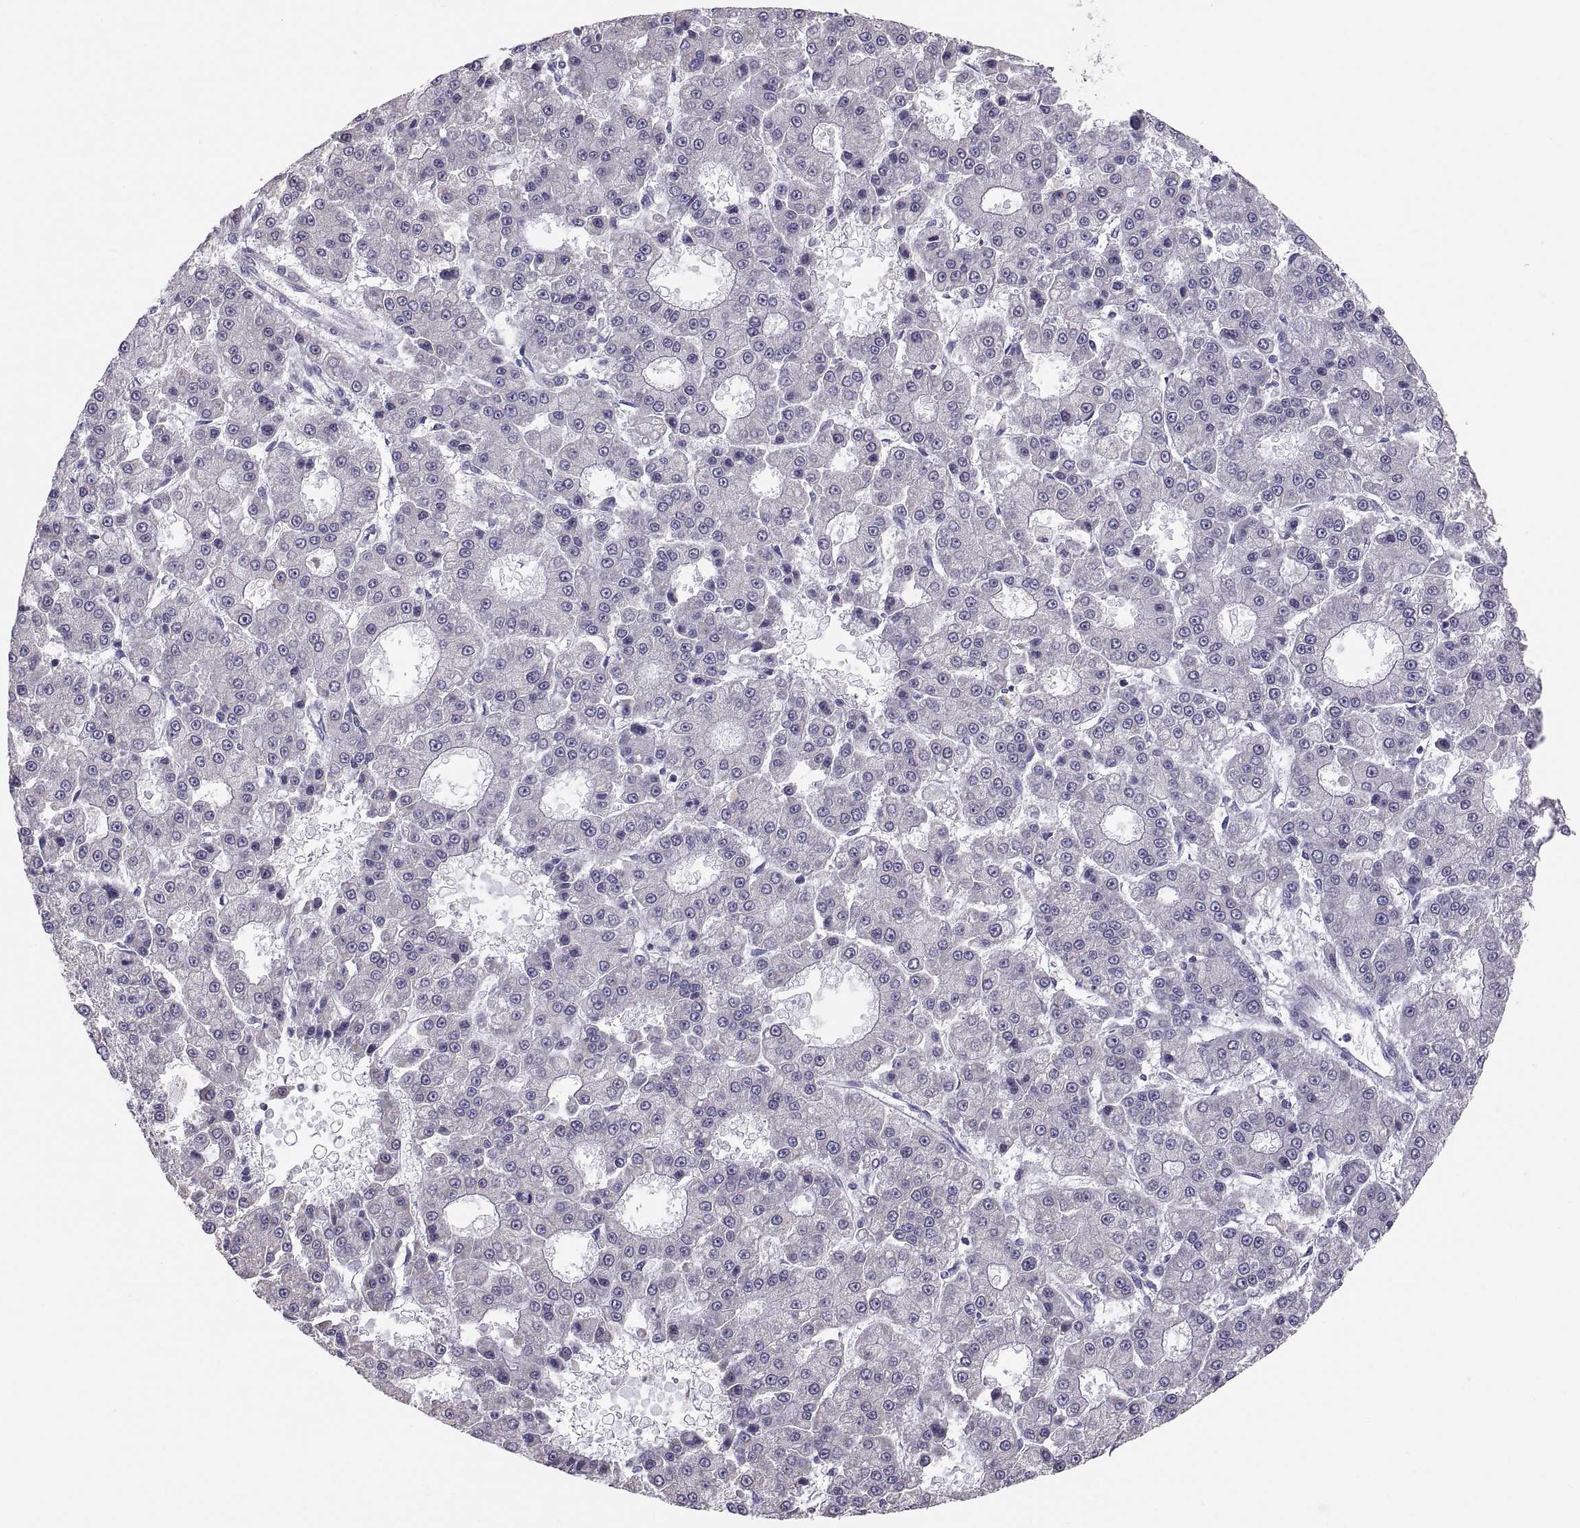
{"staining": {"intensity": "negative", "quantity": "none", "location": "none"}, "tissue": "liver cancer", "cell_type": "Tumor cells", "image_type": "cancer", "snomed": [{"axis": "morphology", "description": "Carcinoma, Hepatocellular, NOS"}, {"axis": "topography", "description": "Liver"}], "caption": "High magnification brightfield microscopy of liver hepatocellular carcinoma stained with DAB (3,3'-diaminobenzidine) (brown) and counterstained with hematoxylin (blue): tumor cells show no significant staining. (IHC, brightfield microscopy, high magnification).", "gene": "TNNC1", "patient": {"sex": "male", "age": 70}}